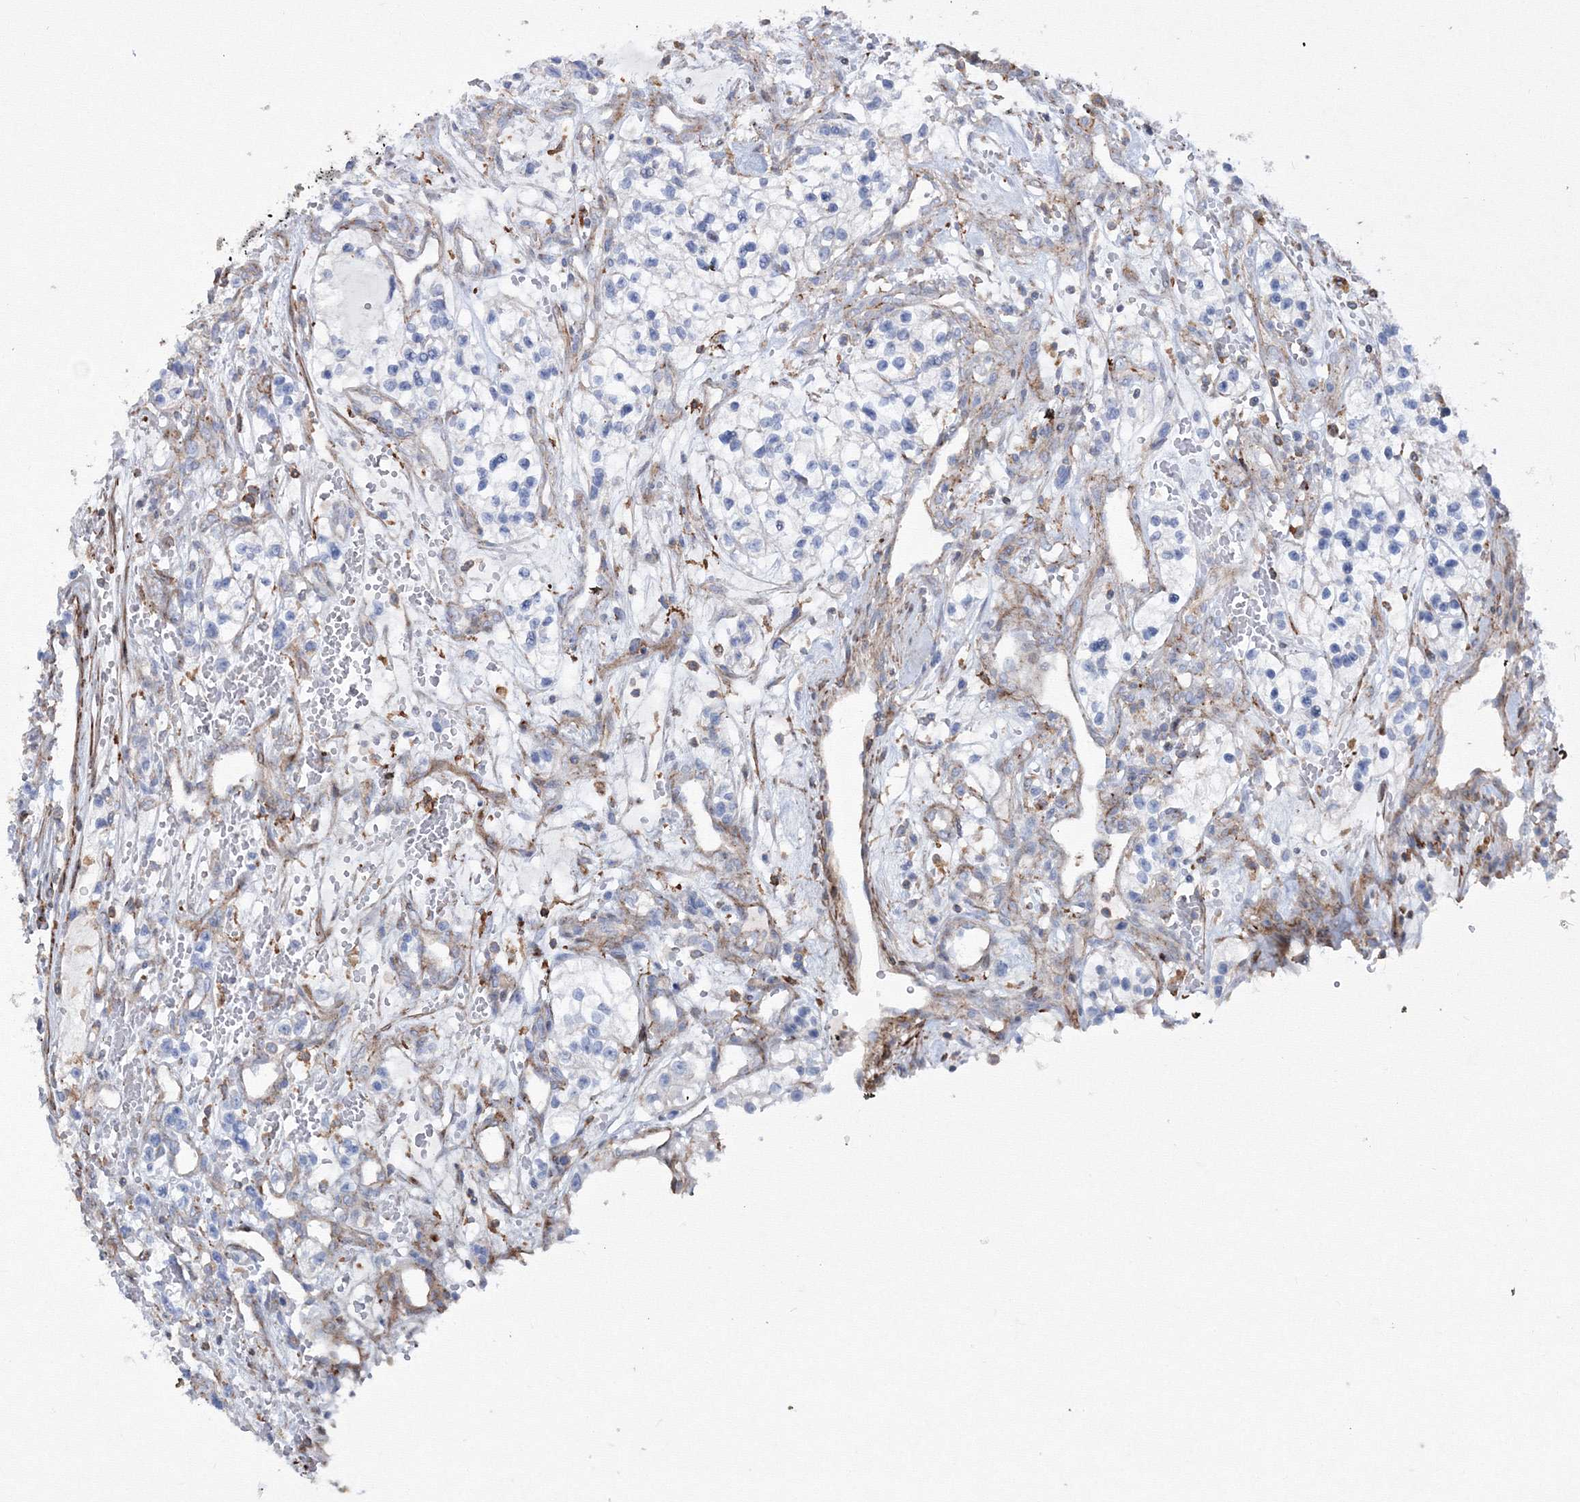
{"staining": {"intensity": "negative", "quantity": "none", "location": "none"}, "tissue": "renal cancer", "cell_type": "Tumor cells", "image_type": "cancer", "snomed": [{"axis": "morphology", "description": "Adenocarcinoma, NOS"}, {"axis": "topography", "description": "Kidney"}], "caption": "Immunohistochemical staining of human renal cancer shows no significant expression in tumor cells.", "gene": "GPR82", "patient": {"sex": "female", "age": 57}}